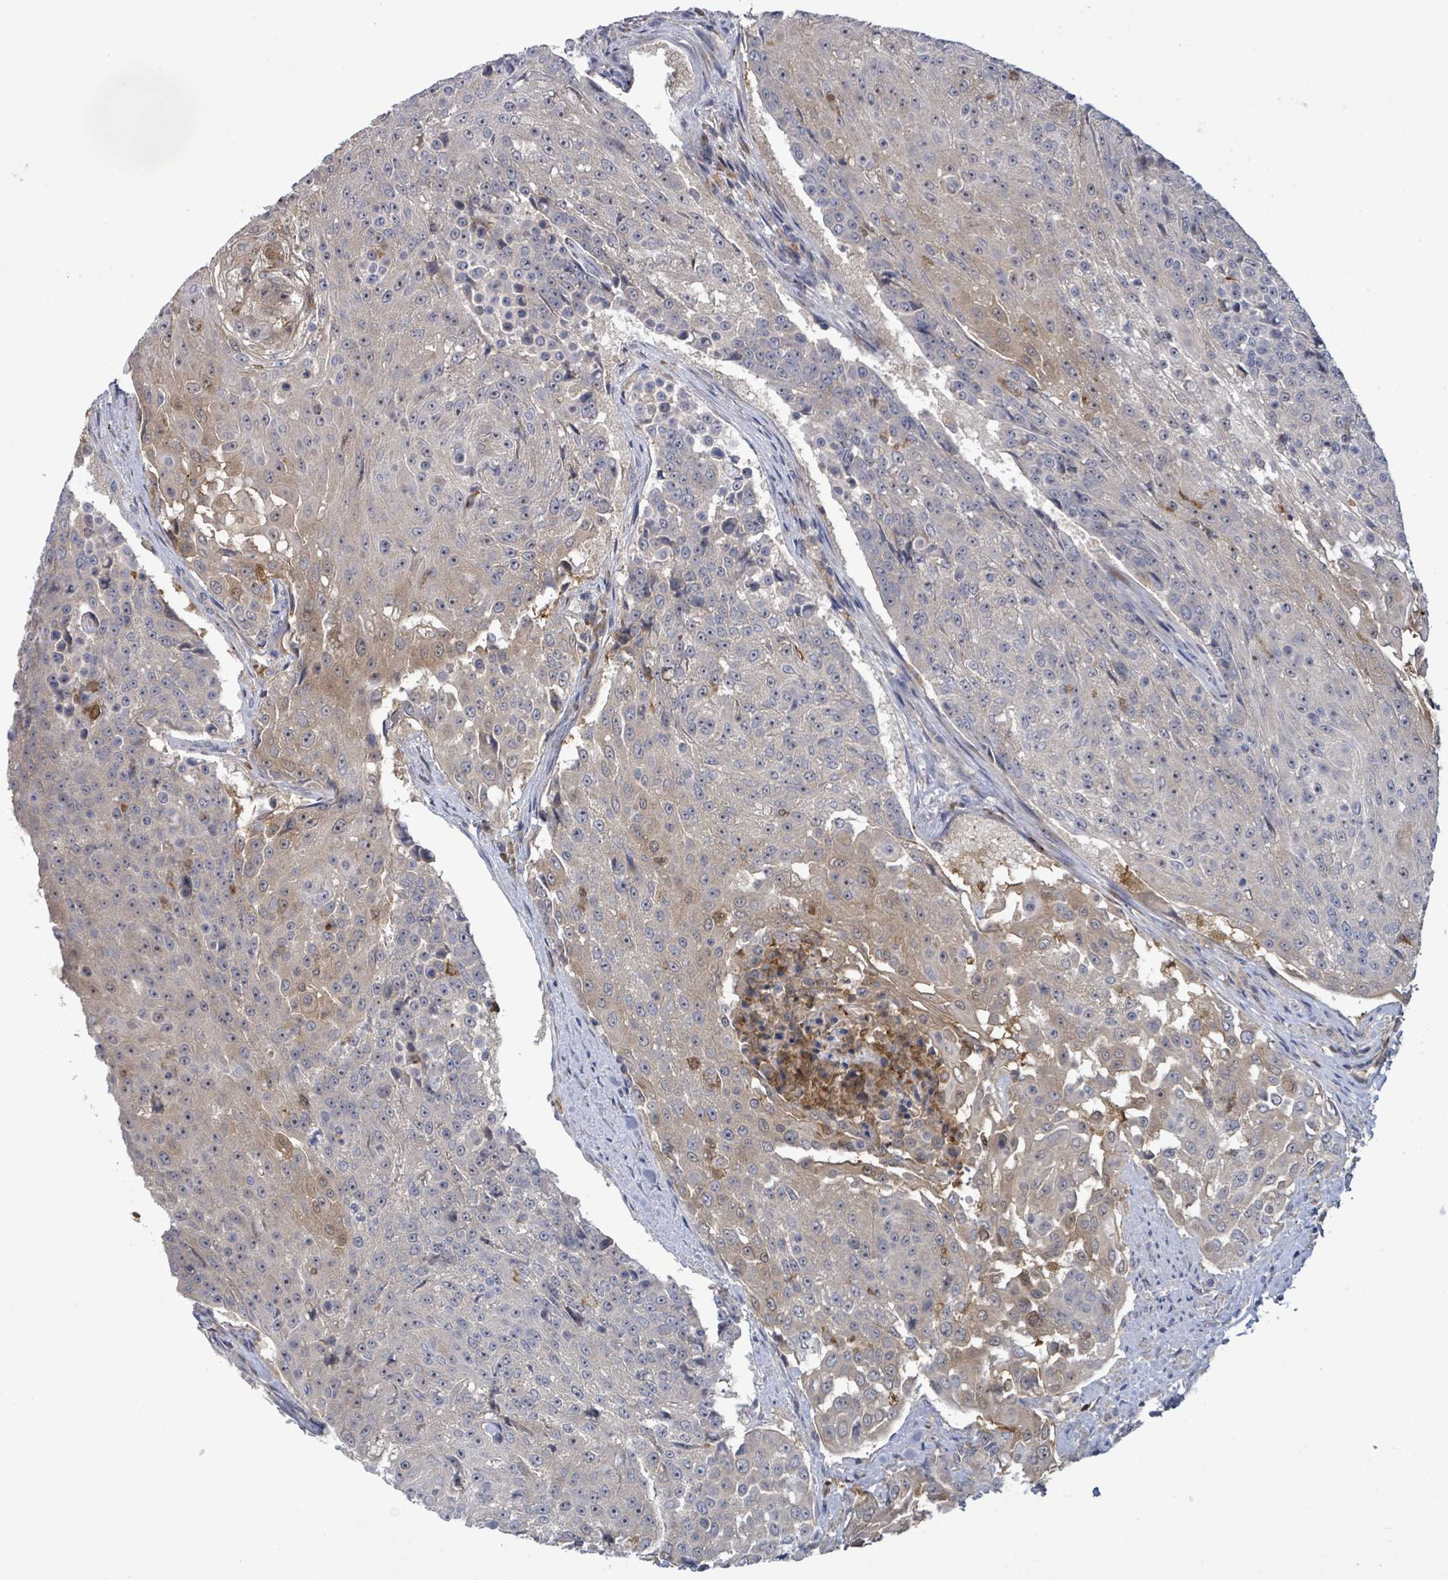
{"staining": {"intensity": "moderate", "quantity": "25%-75%", "location": "cytoplasmic/membranous"}, "tissue": "urothelial cancer", "cell_type": "Tumor cells", "image_type": "cancer", "snomed": [{"axis": "morphology", "description": "Urothelial carcinoma, High grade"}, {"axis": "topography", "description": "Urinary bladder"}], "caption": "Protein analysis of urothelial cancer tissue shows moderate cytoplasmic/membranous staining in approximately 25%-75% of tumor cells.", "gene": "SERPINE3", "patient": {"sex": "female", "age": 63}}